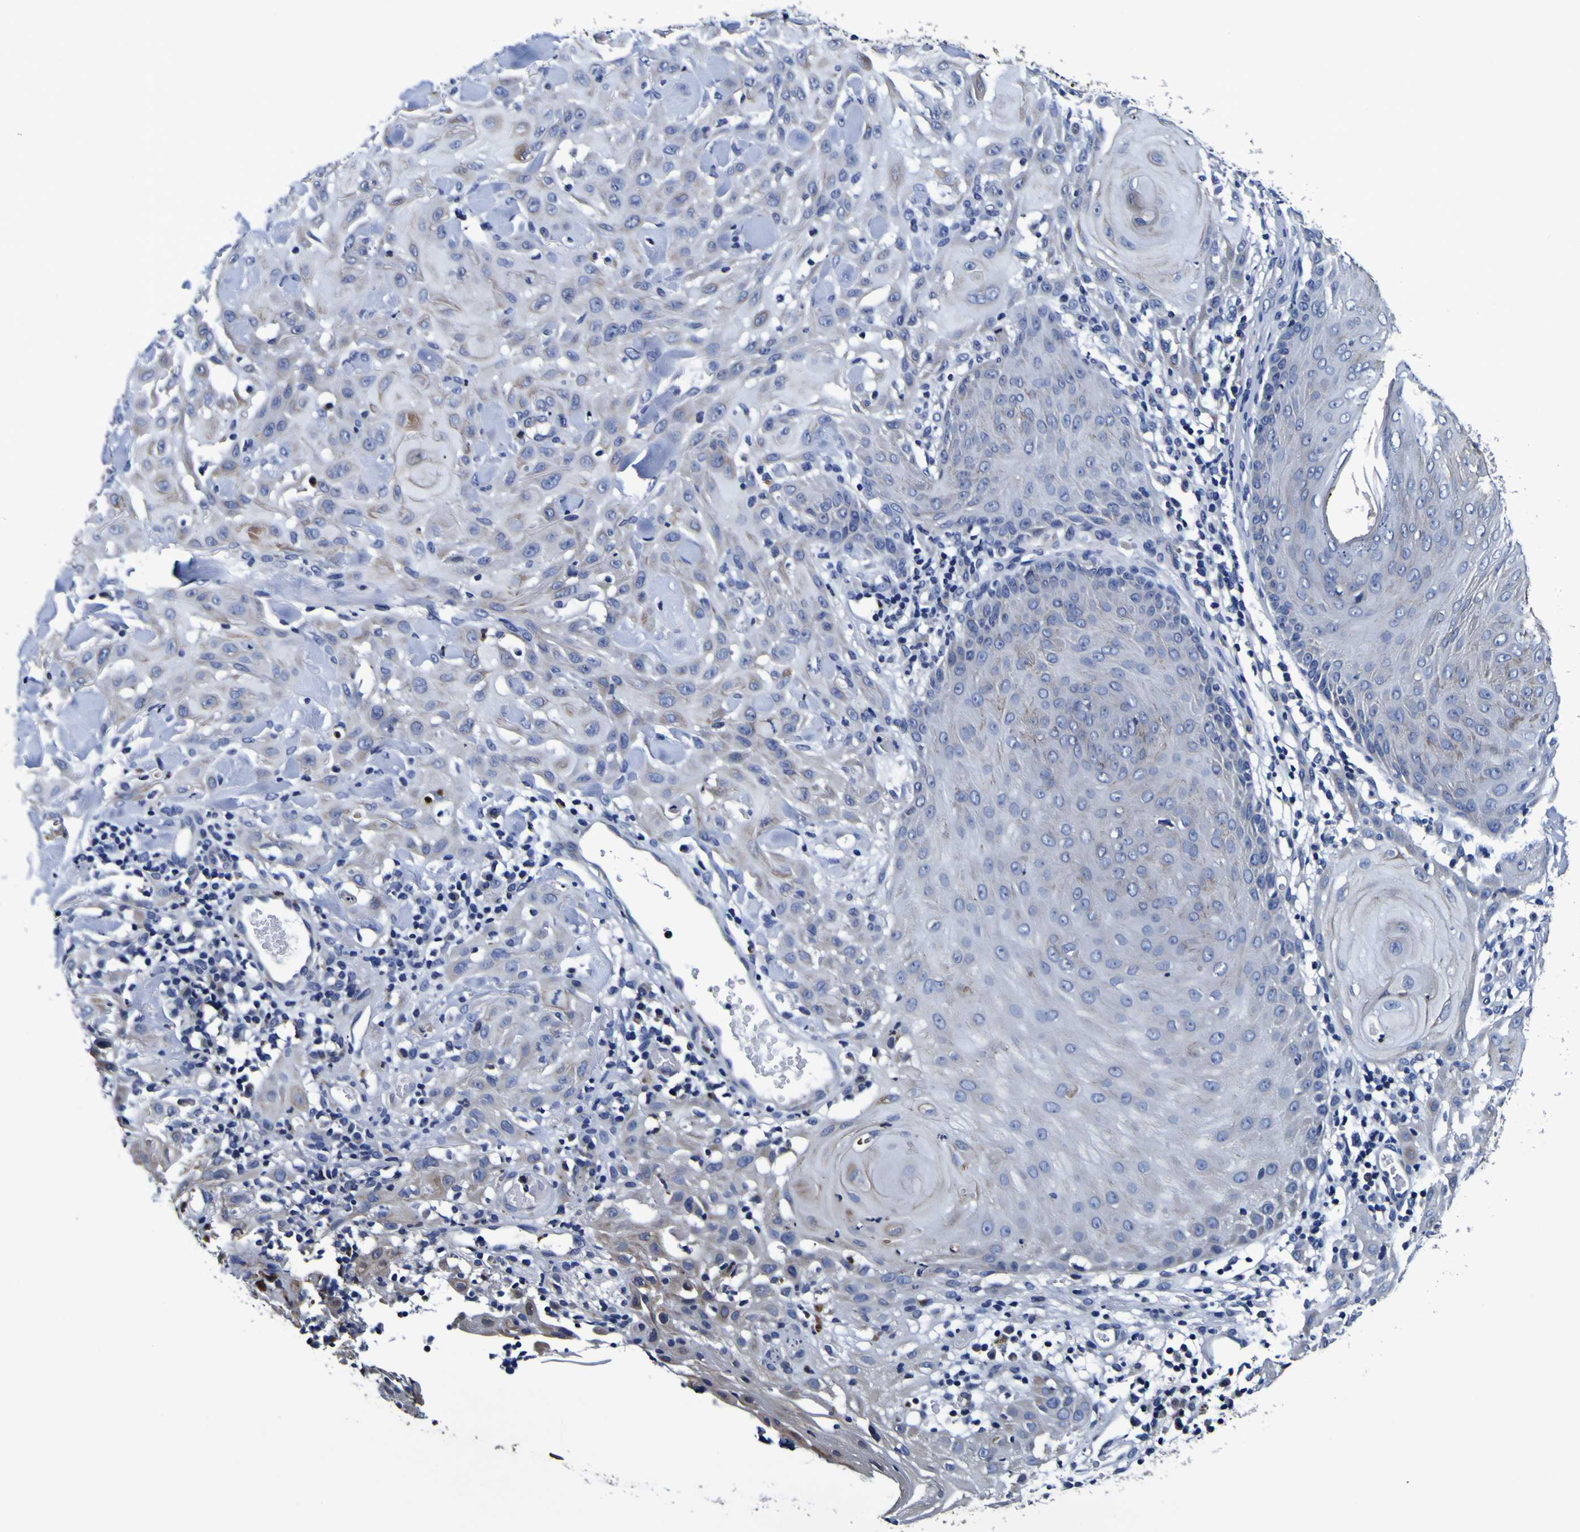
{"staining": {"intensity": "negative", "quantity": "none", "location": "none"}, "tissue": "skin cancer", "cell_type": "Tumor cells", "image_type": "cancer", "snomed": [{"axis": "morphology", "description": "Squamous cell carcinoma, NOS"}, {"axis": "topography", "description": "Skin"}], "caption": "Immunohistochemistry image of neoplastic tissue: skin cancer stained with DAB reveals no significant protein expression in tumor cells.", "gene": "PANK4", "patient": {"sex": "male", "age": 24}}